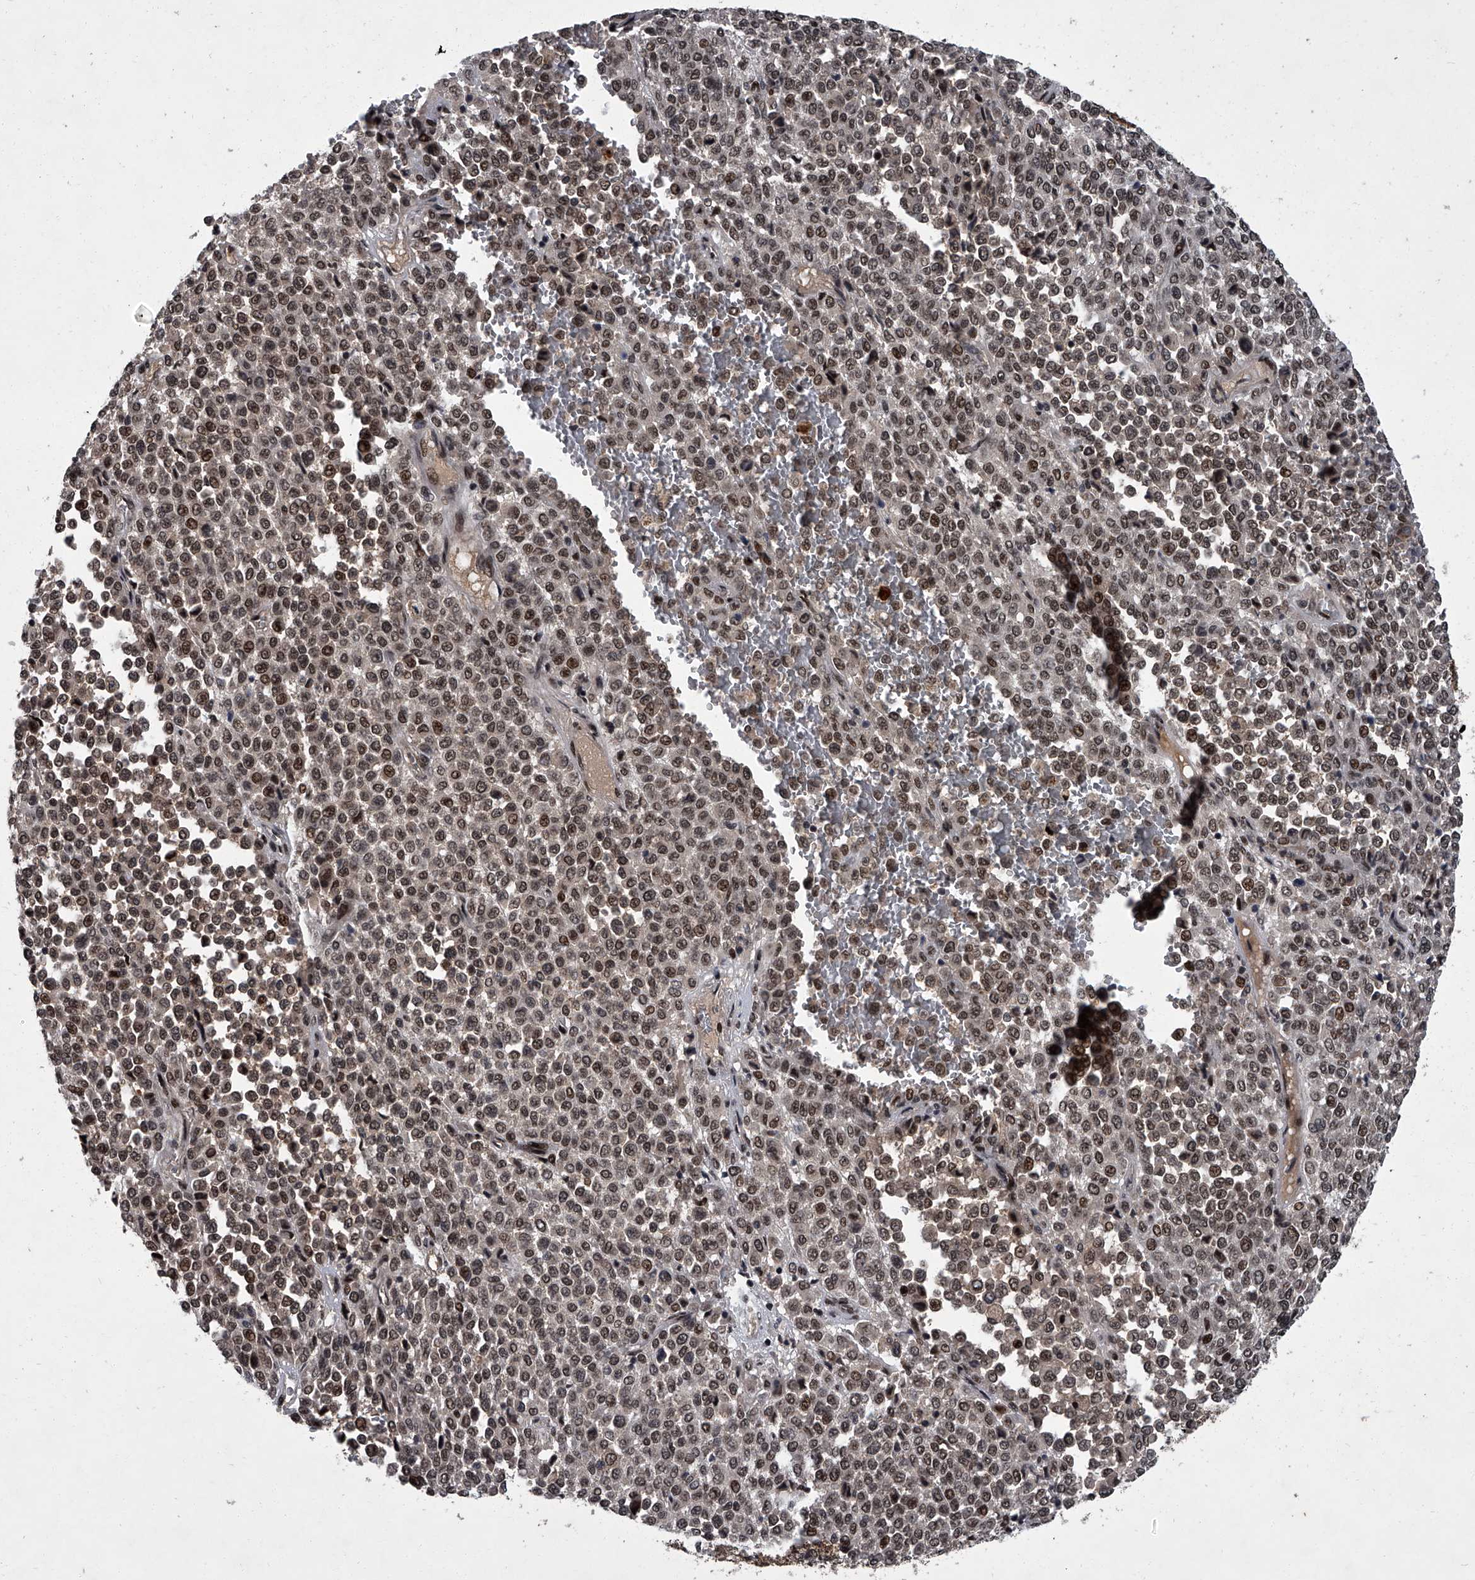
{"staining": {"intensity": "moderate", "quantity": ">75%", "location": "nuclear"}, "tissue": "melanoma", "cell_type": "Tumor cells", "image_type": "cancer", "snomed": [{"axis": "morphology", "description": "Malignant melanoma, Metastatic site"}, {"axis": "topography", "description": "Pancreas"}], "caption": "IHC (DAB) staining of human malignant melanoma (metastatic site) demonstrates moderate nuclear protein expression in approximately >75% of tumor cells.", "gene": "ZNF518B", "patient": {"sex": "female", "age": 30}}